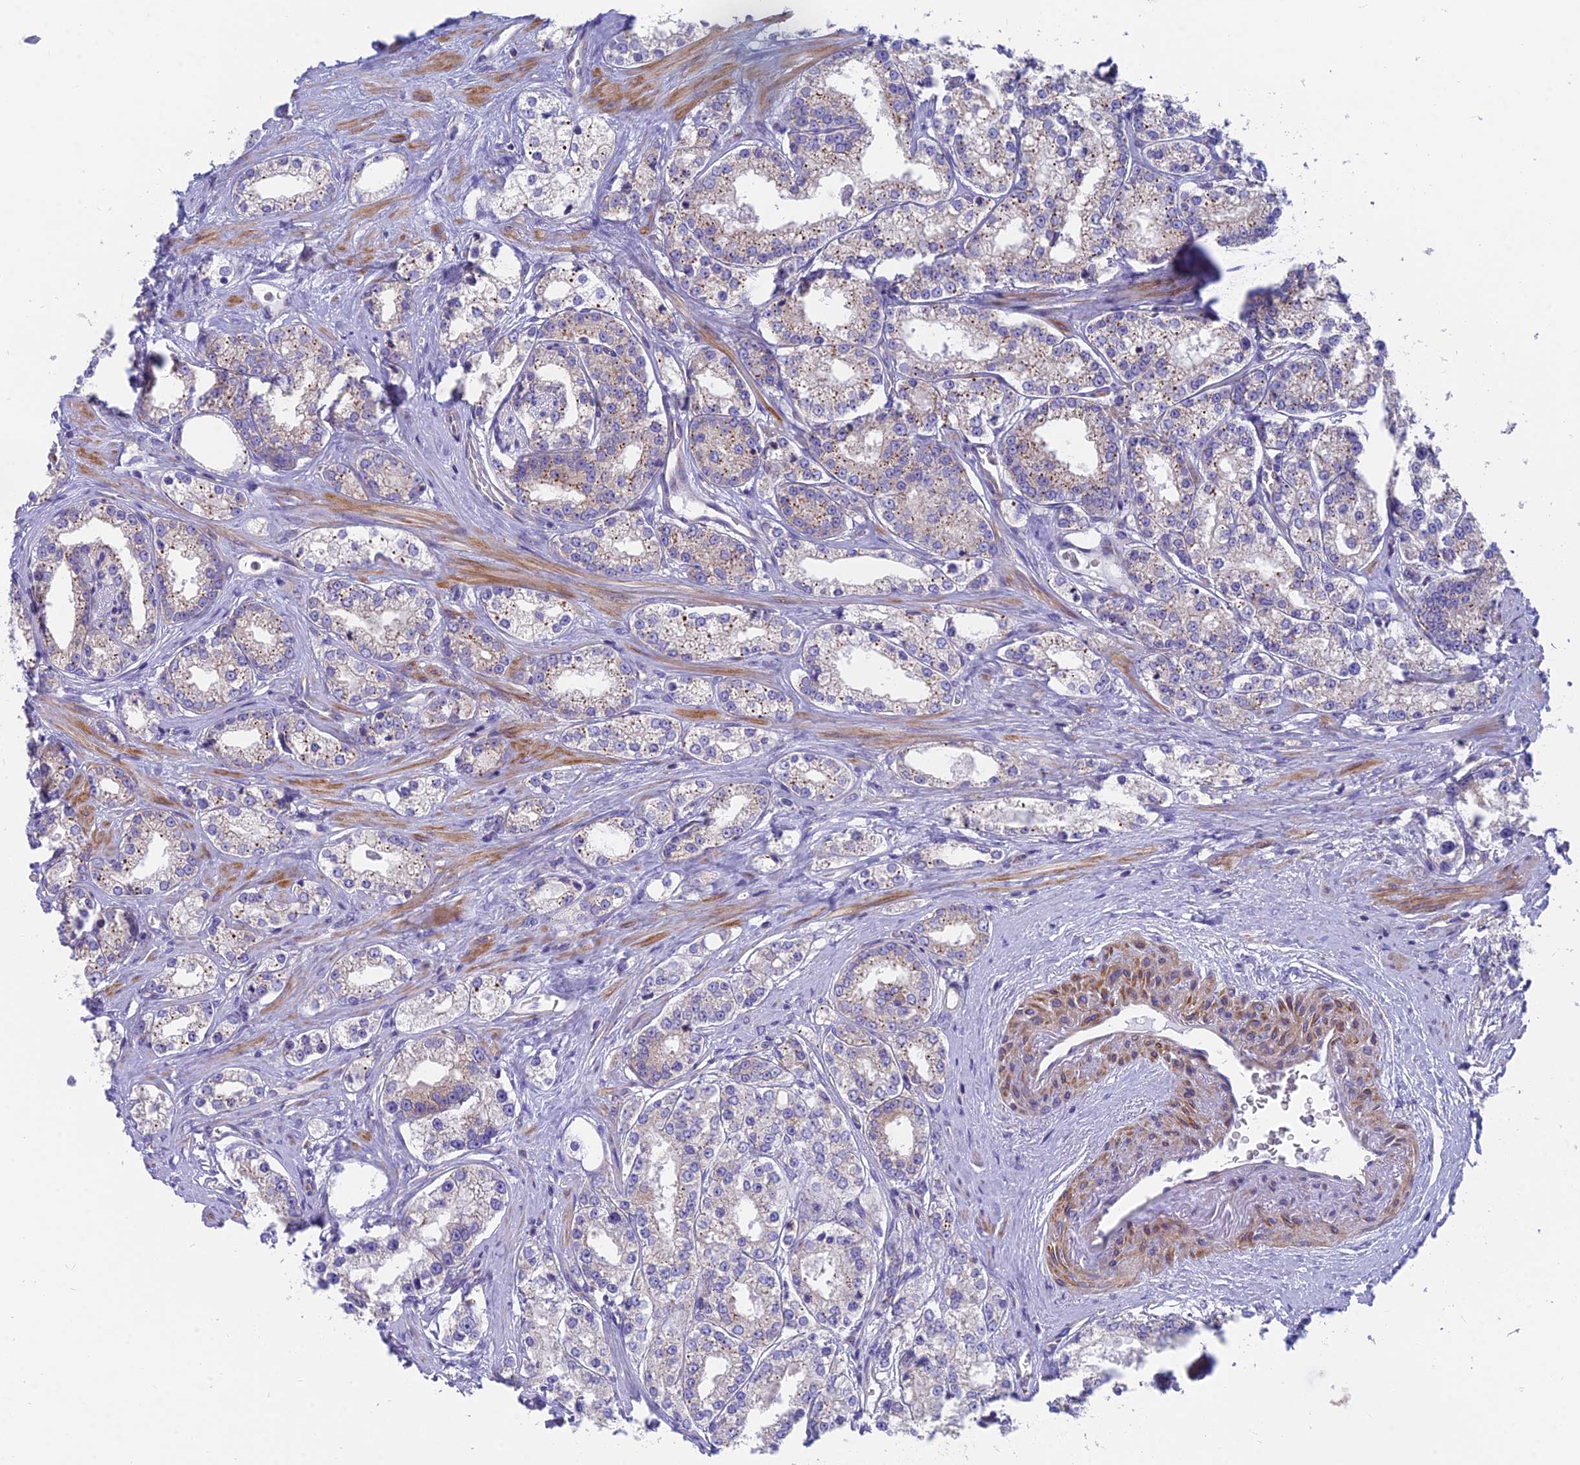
{"staining": {"intensity": "moderate", "quantity": "<25%", "location": "cytoplasmic/membranous"}, "tissue": "prostate cancer", "cell_type": "Tumor cells", "image_type": "cancer", "snomed": [{"axis": "morphology", "description": "Normal tissue, NOS"}, {"axis": "morphology", "description": "Adenocarcinoma, High grade"}, {"axis": "topography", "description": "Prostate"}], "caption": "A low amount of moderate cytoplasmic/membranous expression is identified in approximately <25% of tumor cells in prostate cancer tissue.", "gene": "MVB12A", "patient": {"sex": "male", "age": 83}}